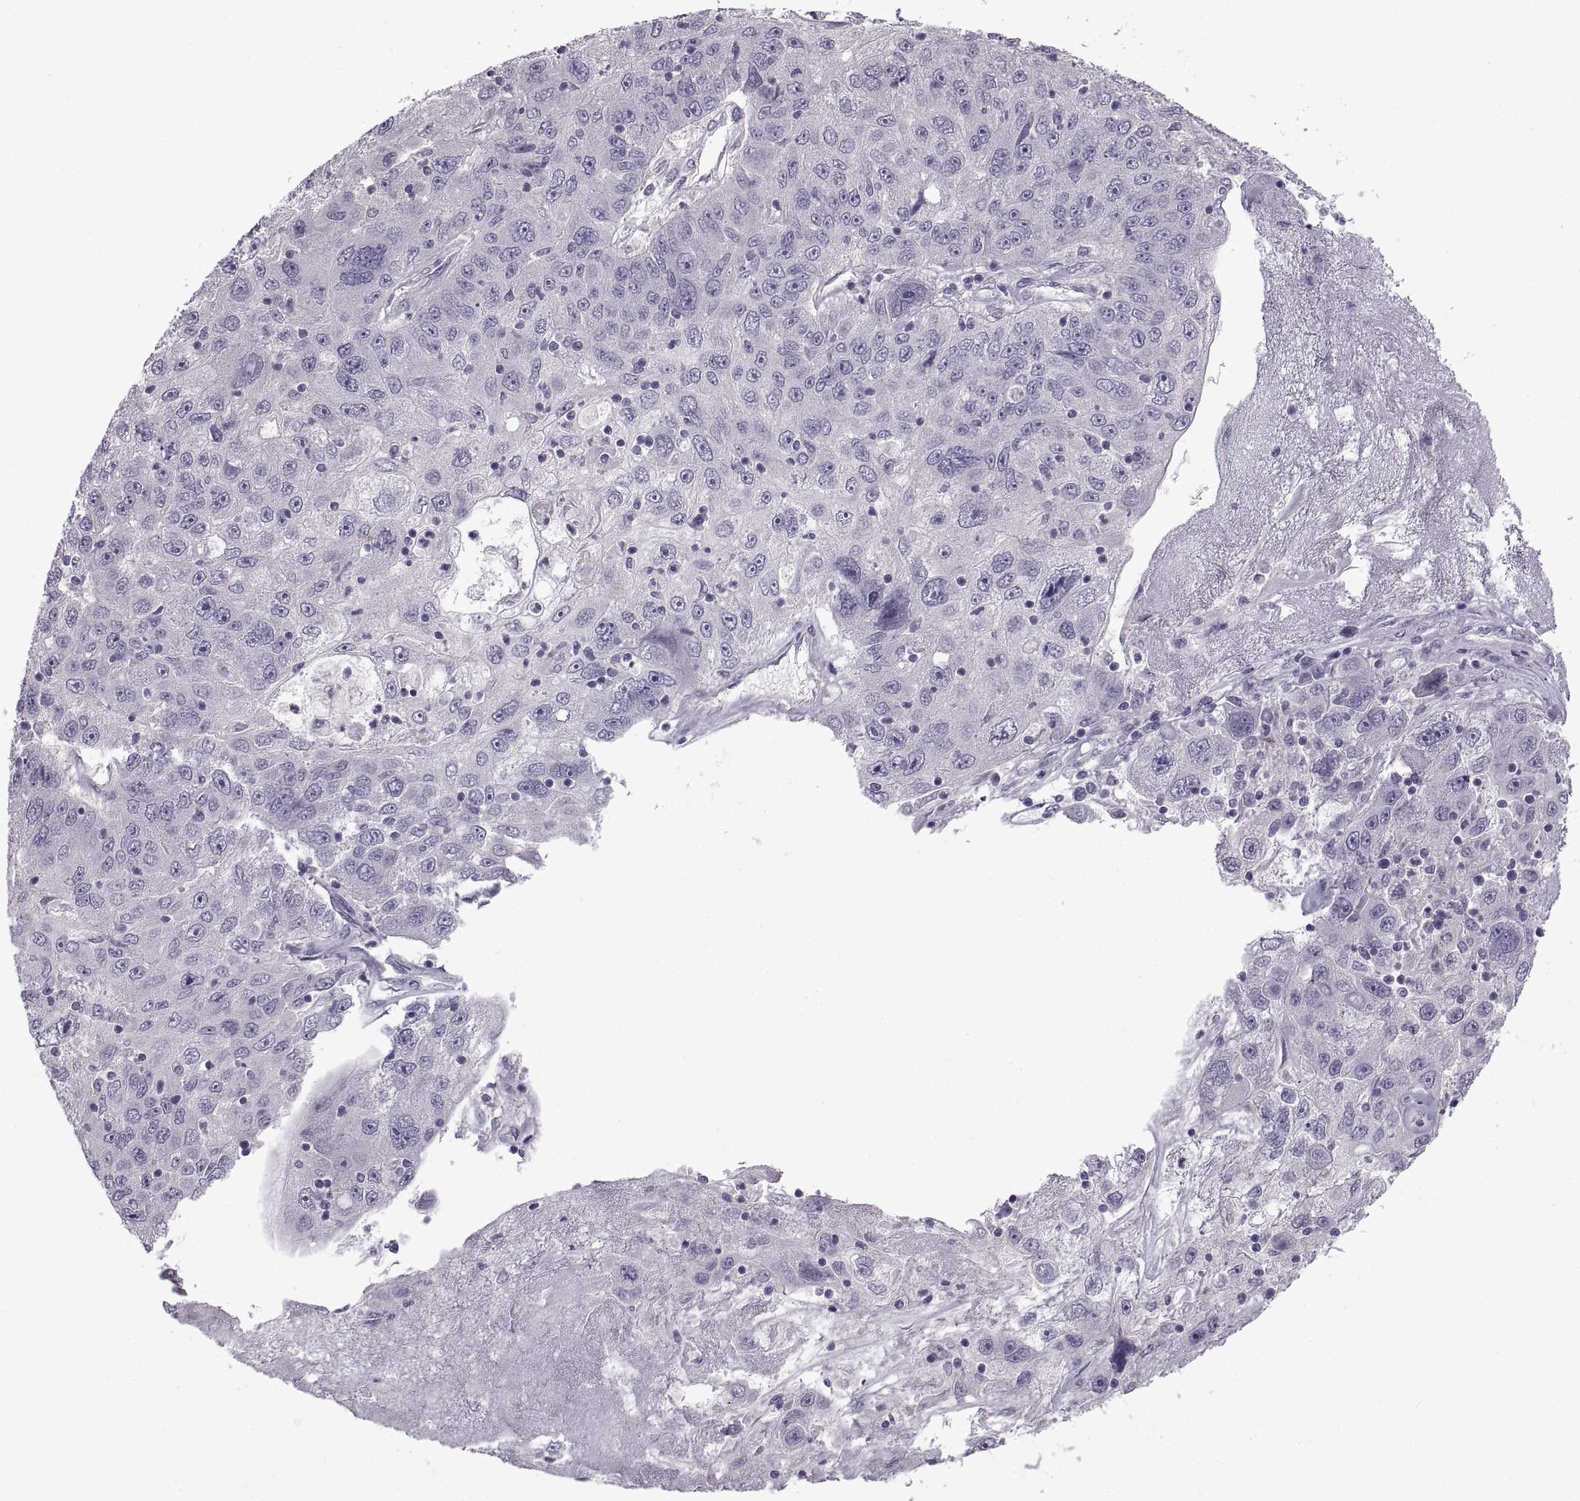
{"staining": {"intensity": "negative", "quantity": "none", "location": "none"}, "tissue": "stomach cancer", "cell_type": "Tumor cells", "image_type": "cancer", "snomed": [{"axis": "morphology", "description": "Adenocarcinoma, NOS"}, {"axis": "topography", "description": "Stomach"}], "caption": "Human stomach cancer stained for a protein using immunohistochemistry exhibits no positivity in tumor cells.", "gene": "BSPH1", "patient": {"sex": "male", "age": 56}}